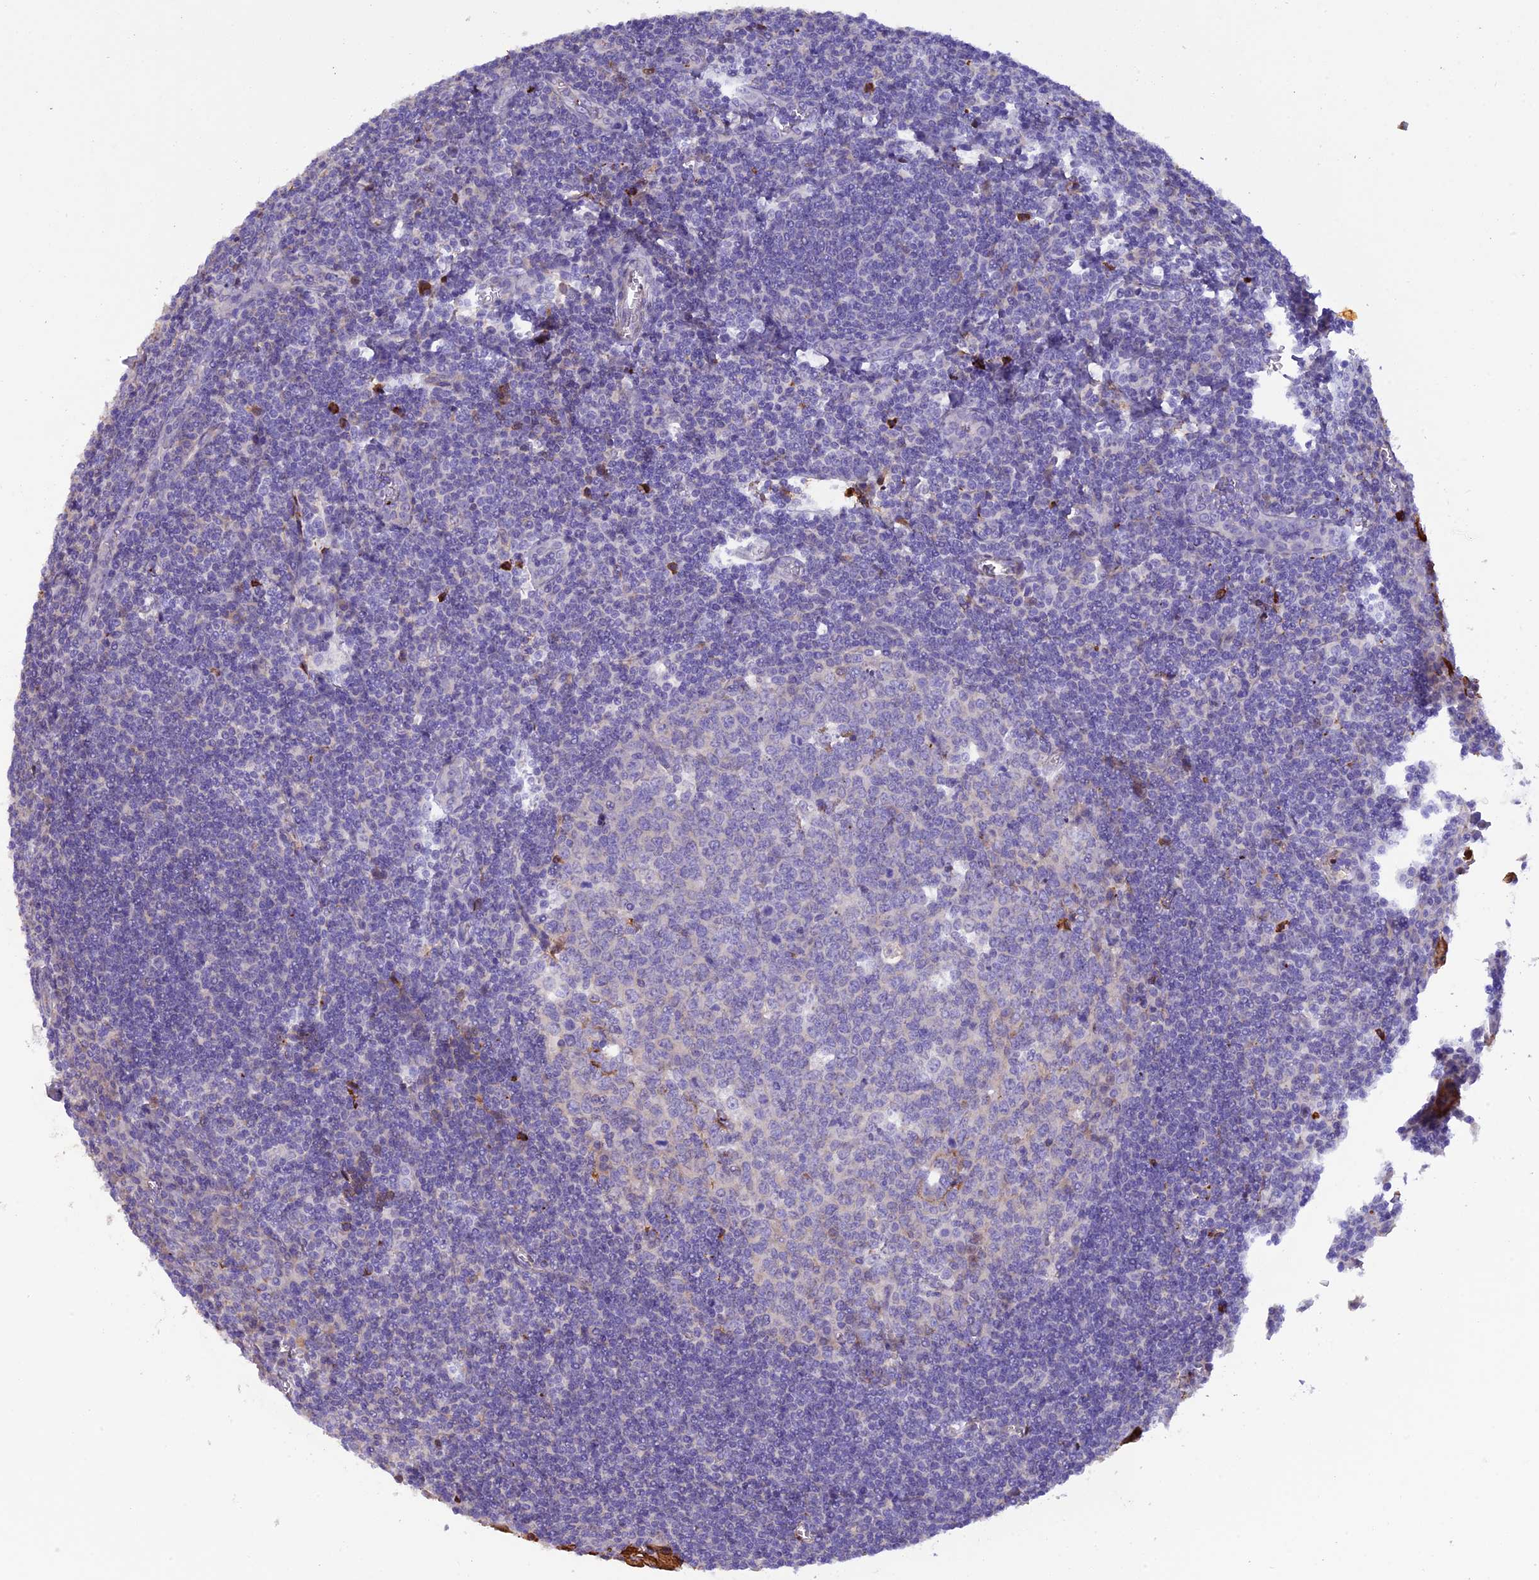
{"staining": {"intensity": "negative", "quantity": "none", "location": "none"}, "tissue": "tonsil", "cell_type": "Germinal center cells", "image_type": "normal", "snomed": [{"axis": "morphology", "description": "Normal tissue, NOS"}, {"axis": "topography", "description": "Tonsil"}], "caption": "A micrograph of tonsil stained for a protein exhibits no brown staining in germinal center cells. The staining was performed using DAB to visualize the protein expression in brown, while the nuclei were stained in blue with hematoxylin (Magnification: 20x).", "gene": "PZP", "patient": {"sex": "male", "age": 27}}